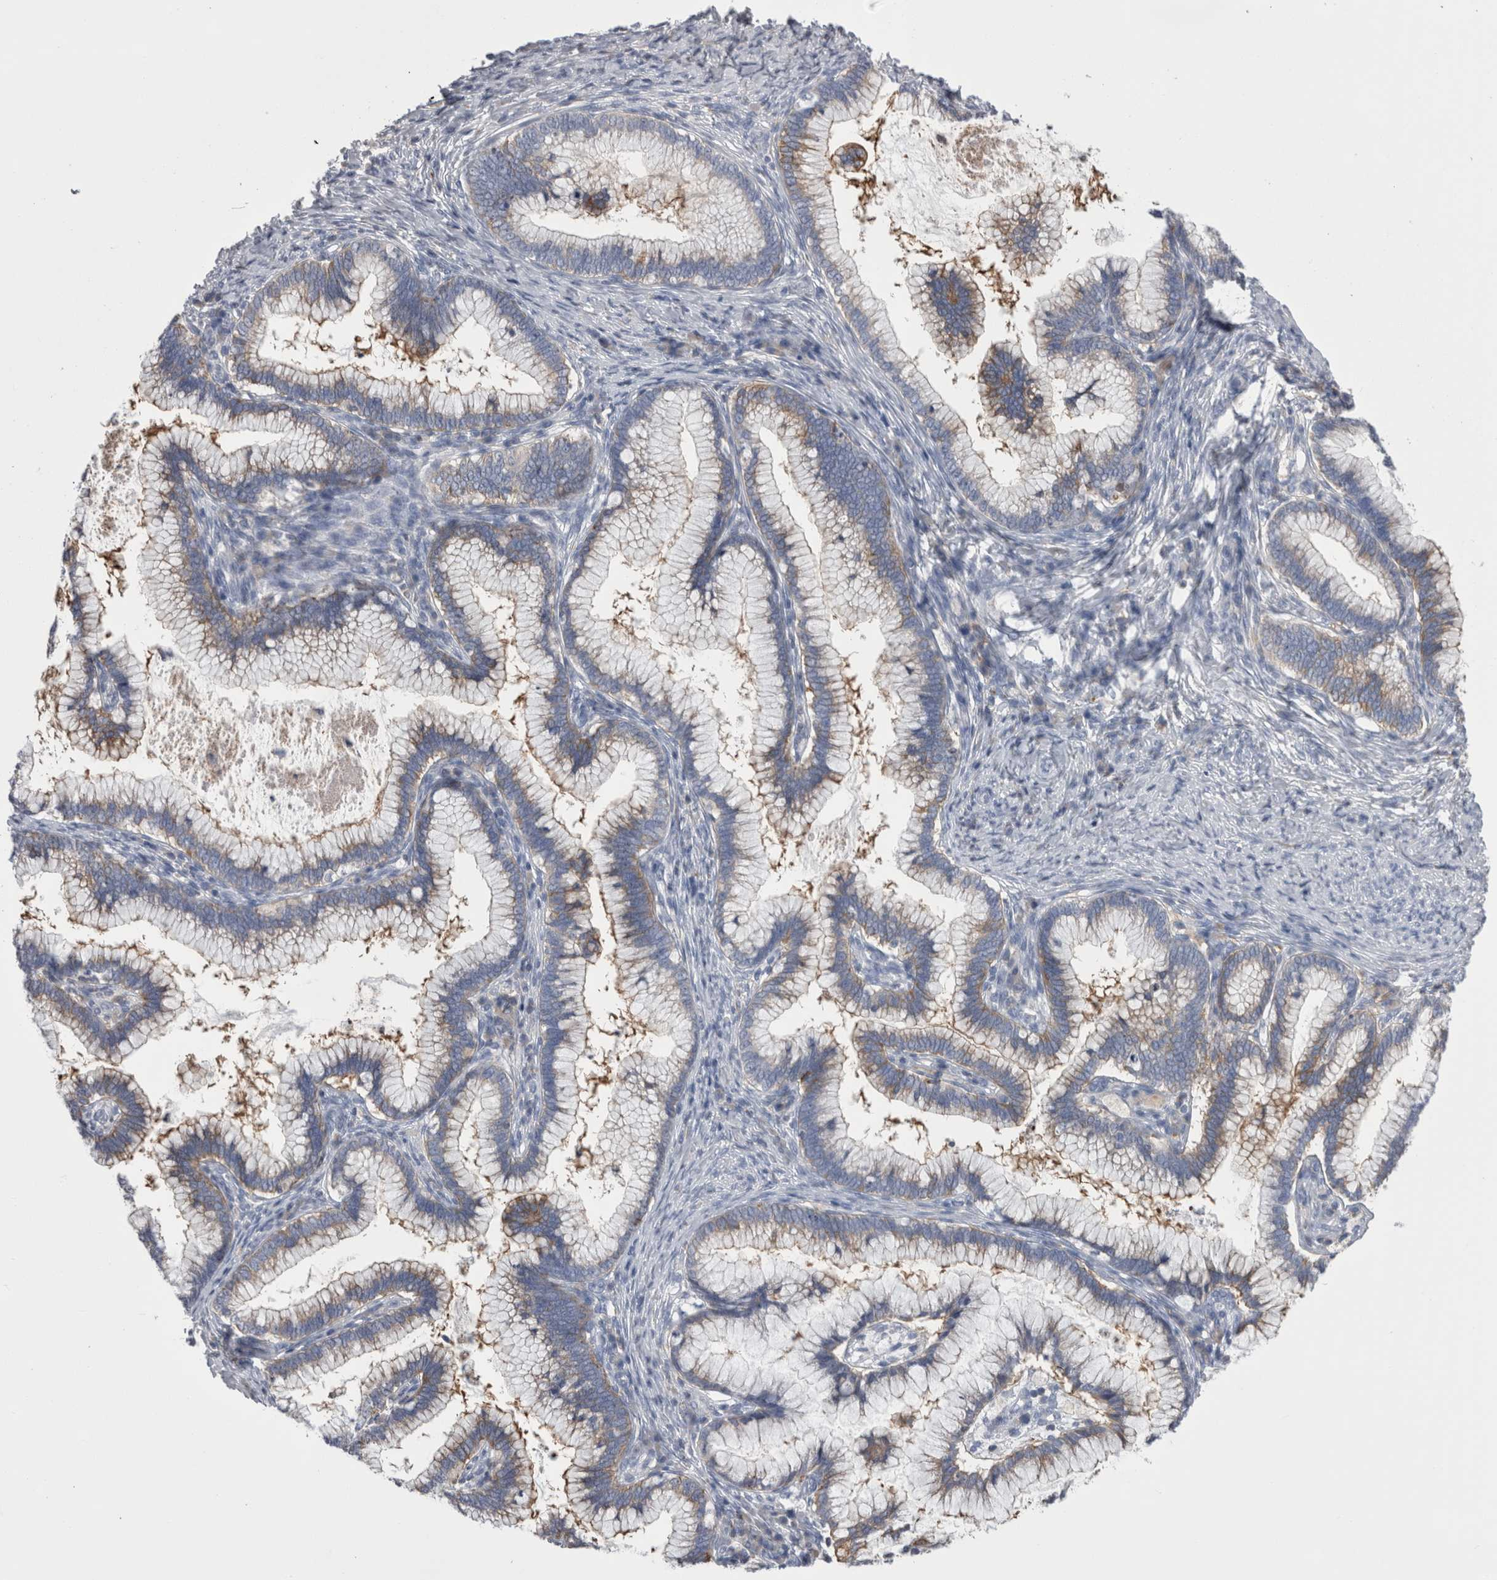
{"staining": {"intensity": "moderate", "quantity": "<25%", "location": "cytoplasmic/membranous"}, "tissue": "cervical cancer", "cell_type": "Tumor cells", "image_type": "cancer", "snomed": [{"axis": "morphology", "description": "Adenocarcinoma, NOS"}, {"axis": "topography", "description": "Cervix"}], "caption": "Cervical cancer stained with a brown dye displays moderate cytoplasmic/membranous positive positivity in about <25% of tumor cells.", "gene": "DCTN6", "patient": {"sex": "female", "age": 36}}